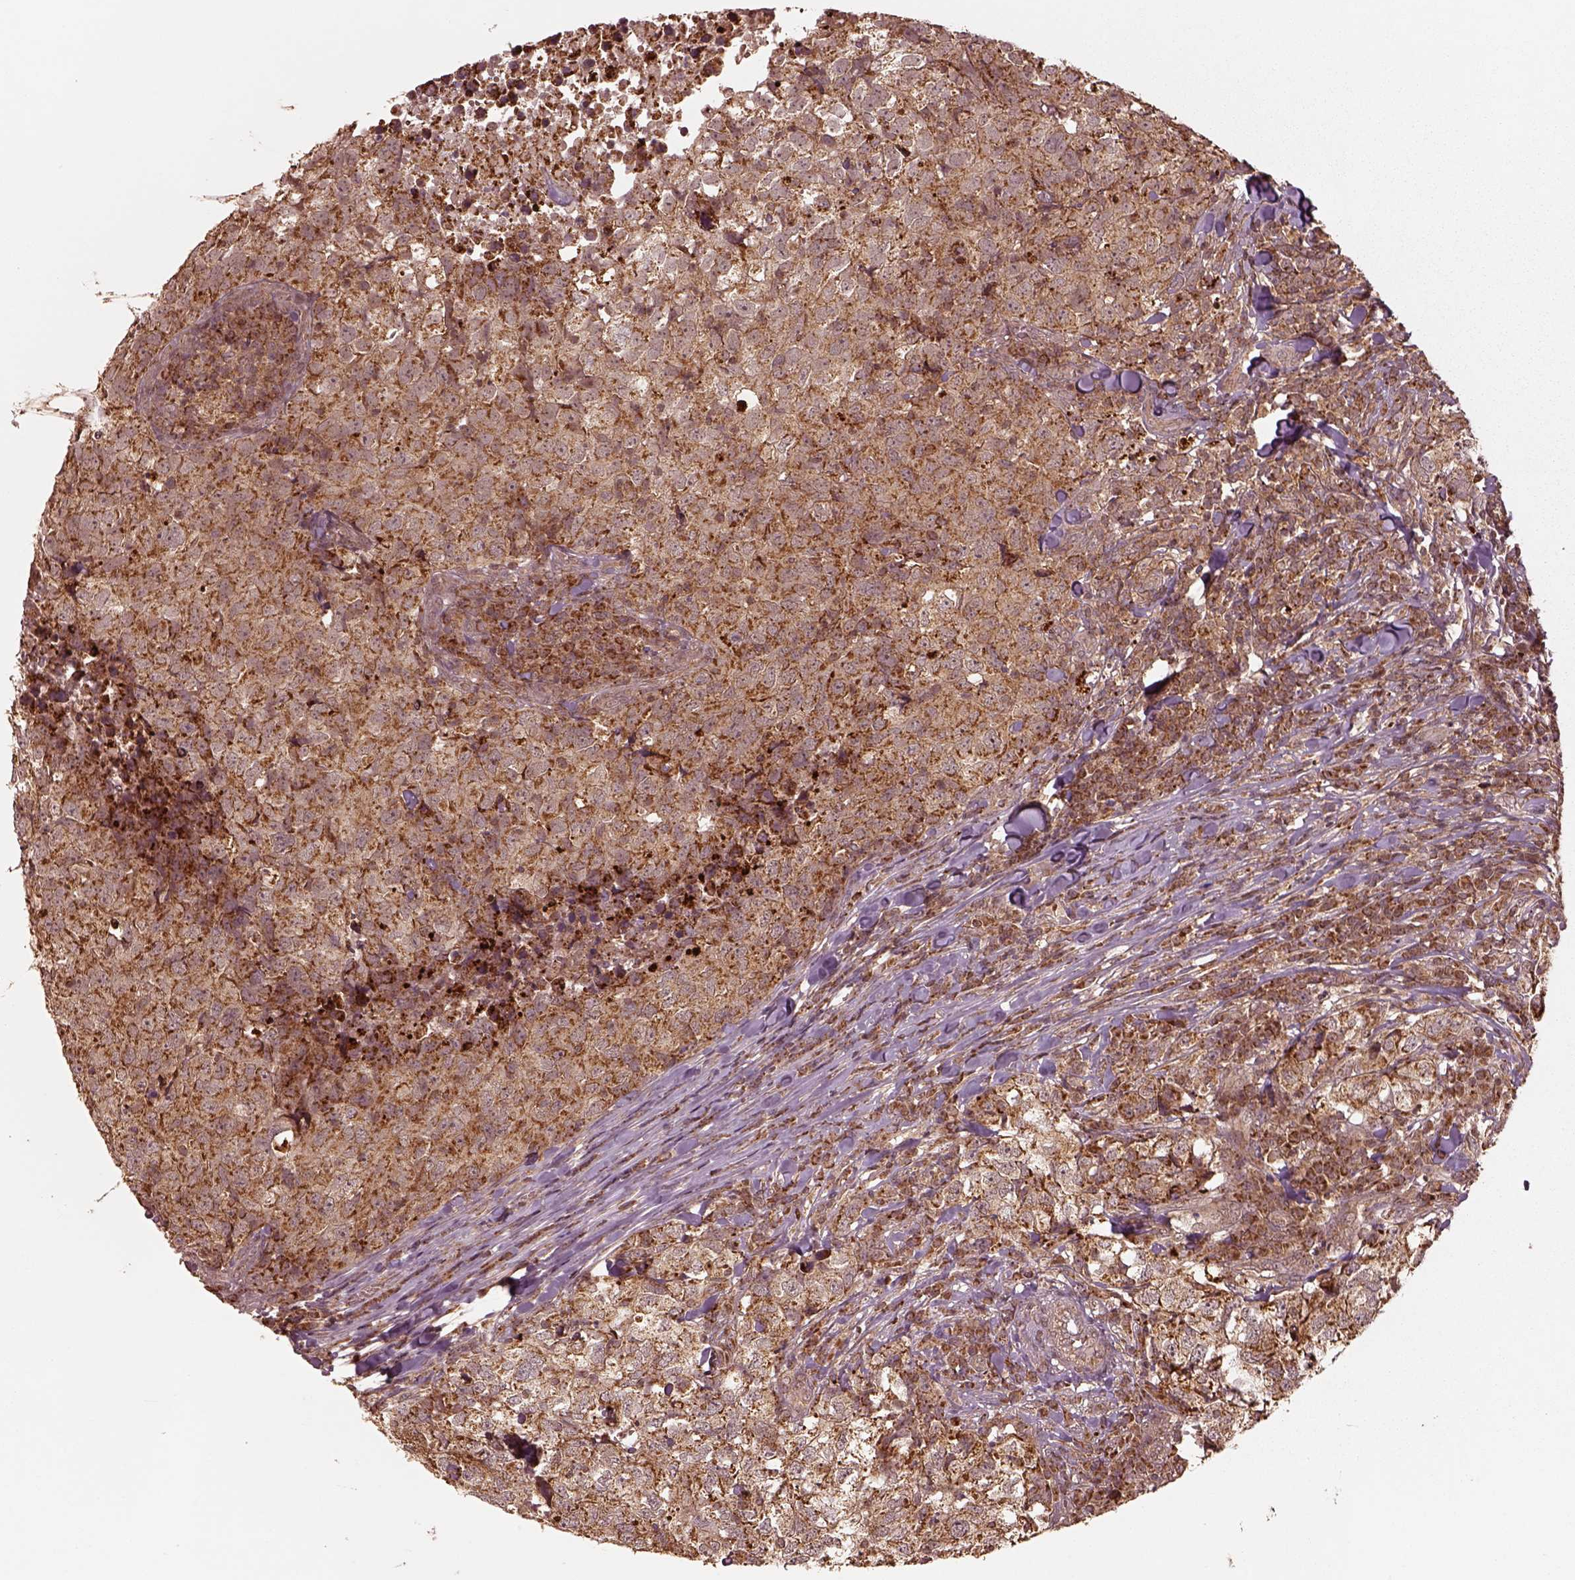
{"staining": {"intensity": "moderate", "quantity": ">75%", "location": "cytoplasmic/membranous"}, "tissue": "breast cancer", "cell_type": "Tumor cells", "image_type": "cancer", "snomed": [{"axis": "morphology", "description": "Duct carcinoma"}, {"axis": "topography", "description": "Breast"}], "caption": "A medium amount of moderate cytoplasmic/membranous staining is identified in about >75% of tumor cells in breast cancer tissue. Nuclei are stained in blue.", "gene": "SEL1L3", "patient": {"sex": "female", "age": 30}}